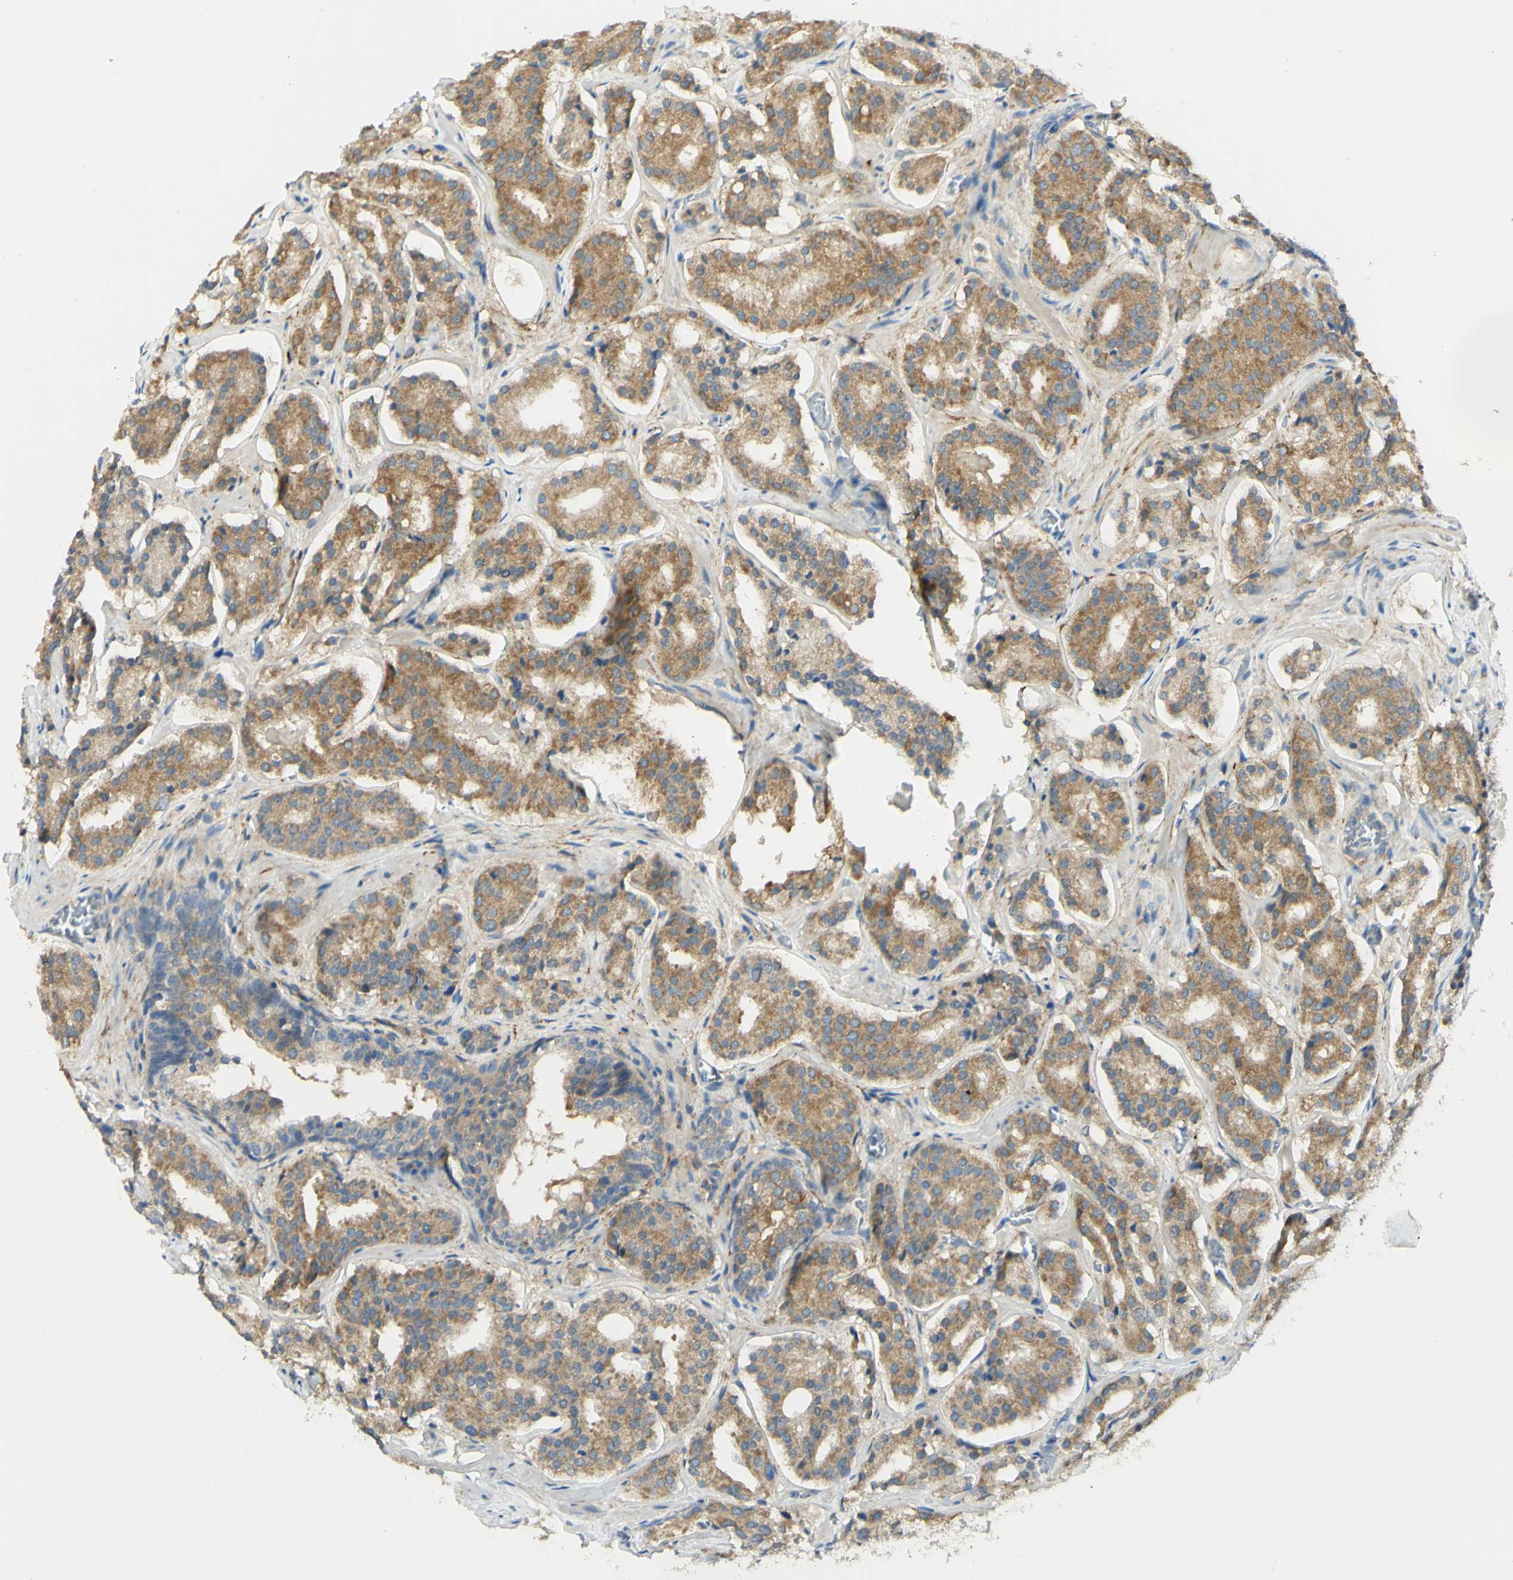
{"staining": {"intensity": "moderate", "quantity": ">75%", "location": "cytoplasmic/membranous"}, "tissue": "prostate cancer", "cell_type": "Tumor cells", "image_type": "cancer", "snomed": [{"axis": "morphology", "description": "Adenocarcinoma, High grade"}, {"axis": "topography", "description": "Prostate"}], "caption": "The histopathology image shows immunohistochemical staining of adenocarcinoma (high-grade) (prostate). There is moderate cytoplasmic/membranous expression is identified in approximately >75% of tumor cells.", "gene": "GCNT3", "patient": {"sex": "male", "age": 60}}